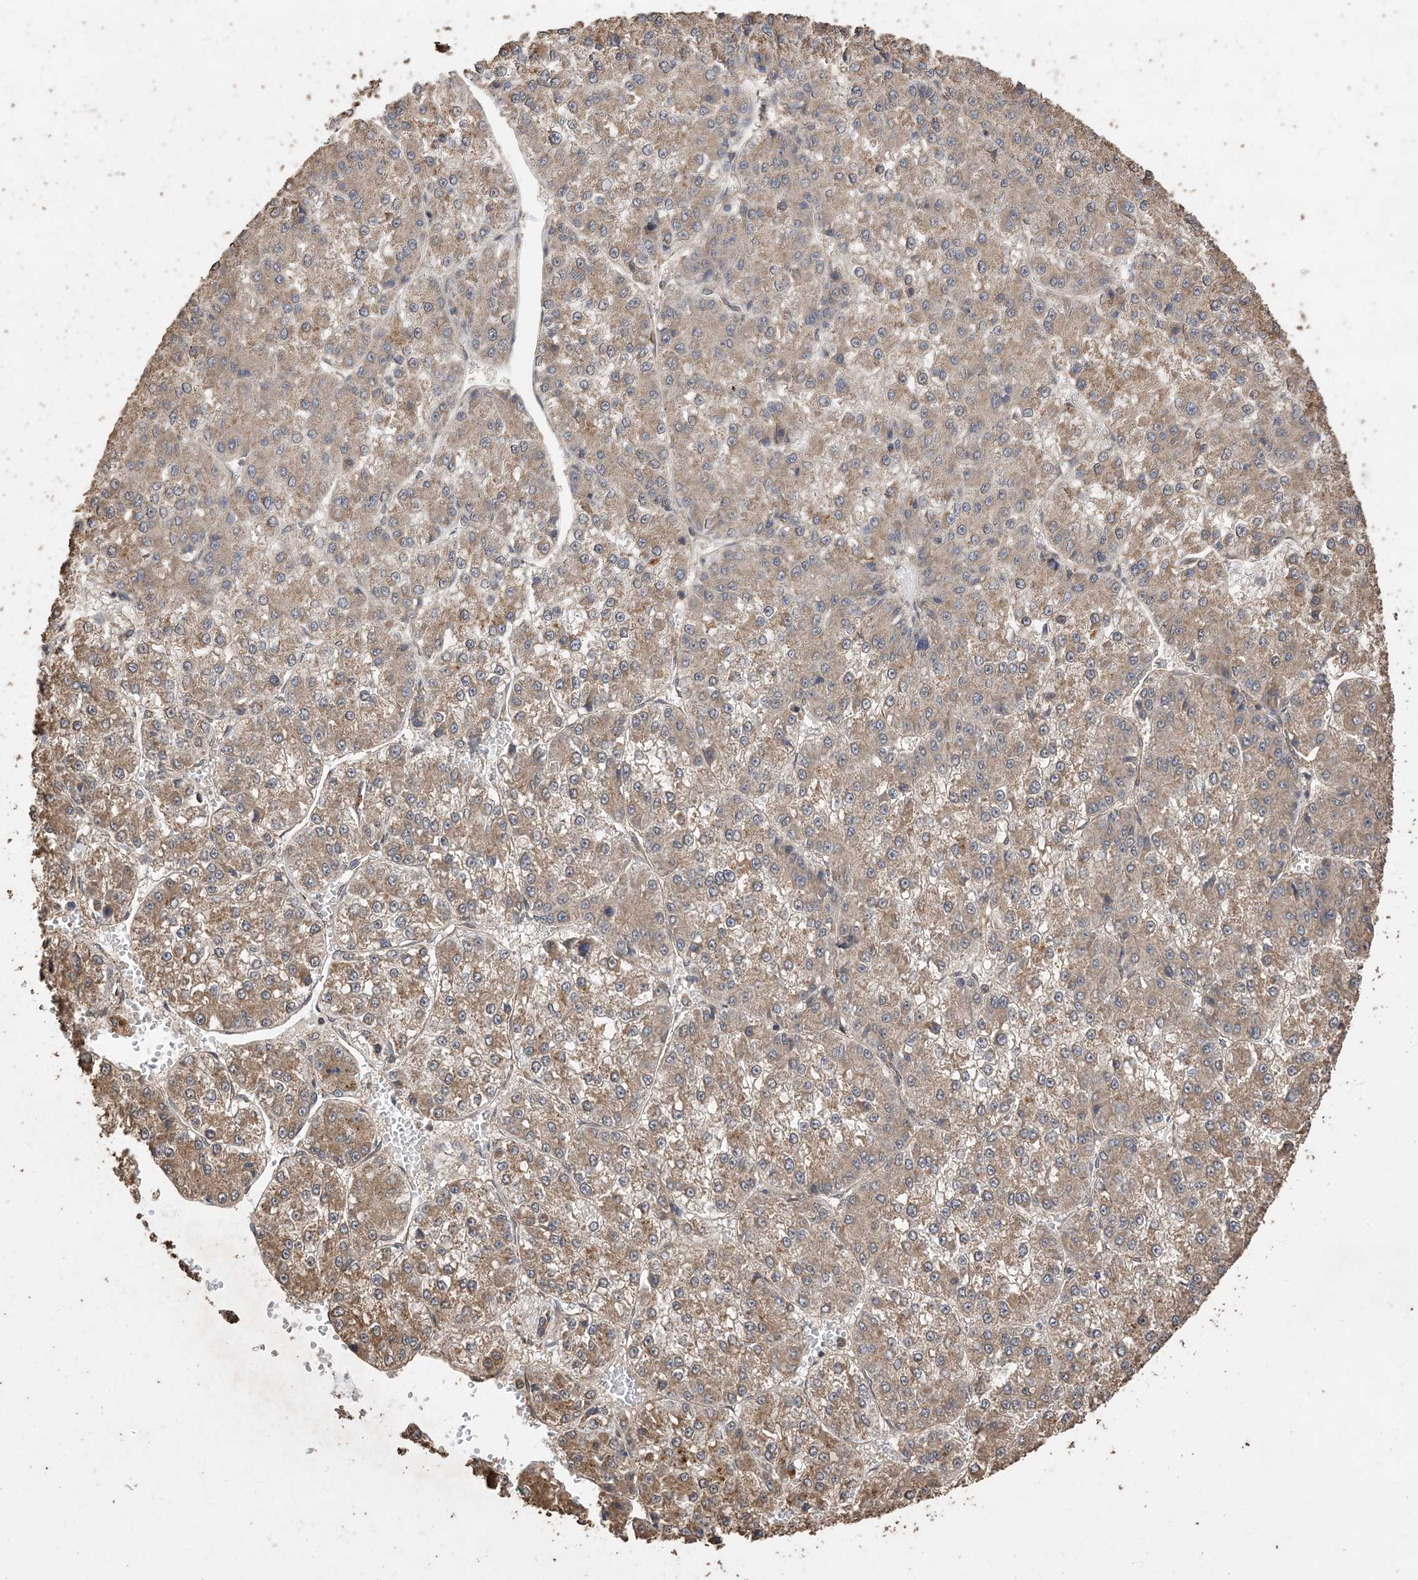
{"staining": {"intensity": "weak", "quantity": ">75%", "location": "cytoplasmic/membranous"}, "tissue": "liver cancer", "cell_type": "Tumor cells", "image_type": "cancer", "snomed": [{"axis": "morphology", "description": "Carcinoma, Hepatocellular, NOS"}, {"axis": "topography", "description": "Liver"}], "caption": "DAB (3,3'-diaminobenzidine) immunohistochemical staining of human liver cancer (hepatocellular carcinoma) displays weak cytoplasmic/membranous protein expression in approximately >75% of tumor cells.", "gene": "ZKSCAN5", "patient": {"sex": "female", "age": 73}}